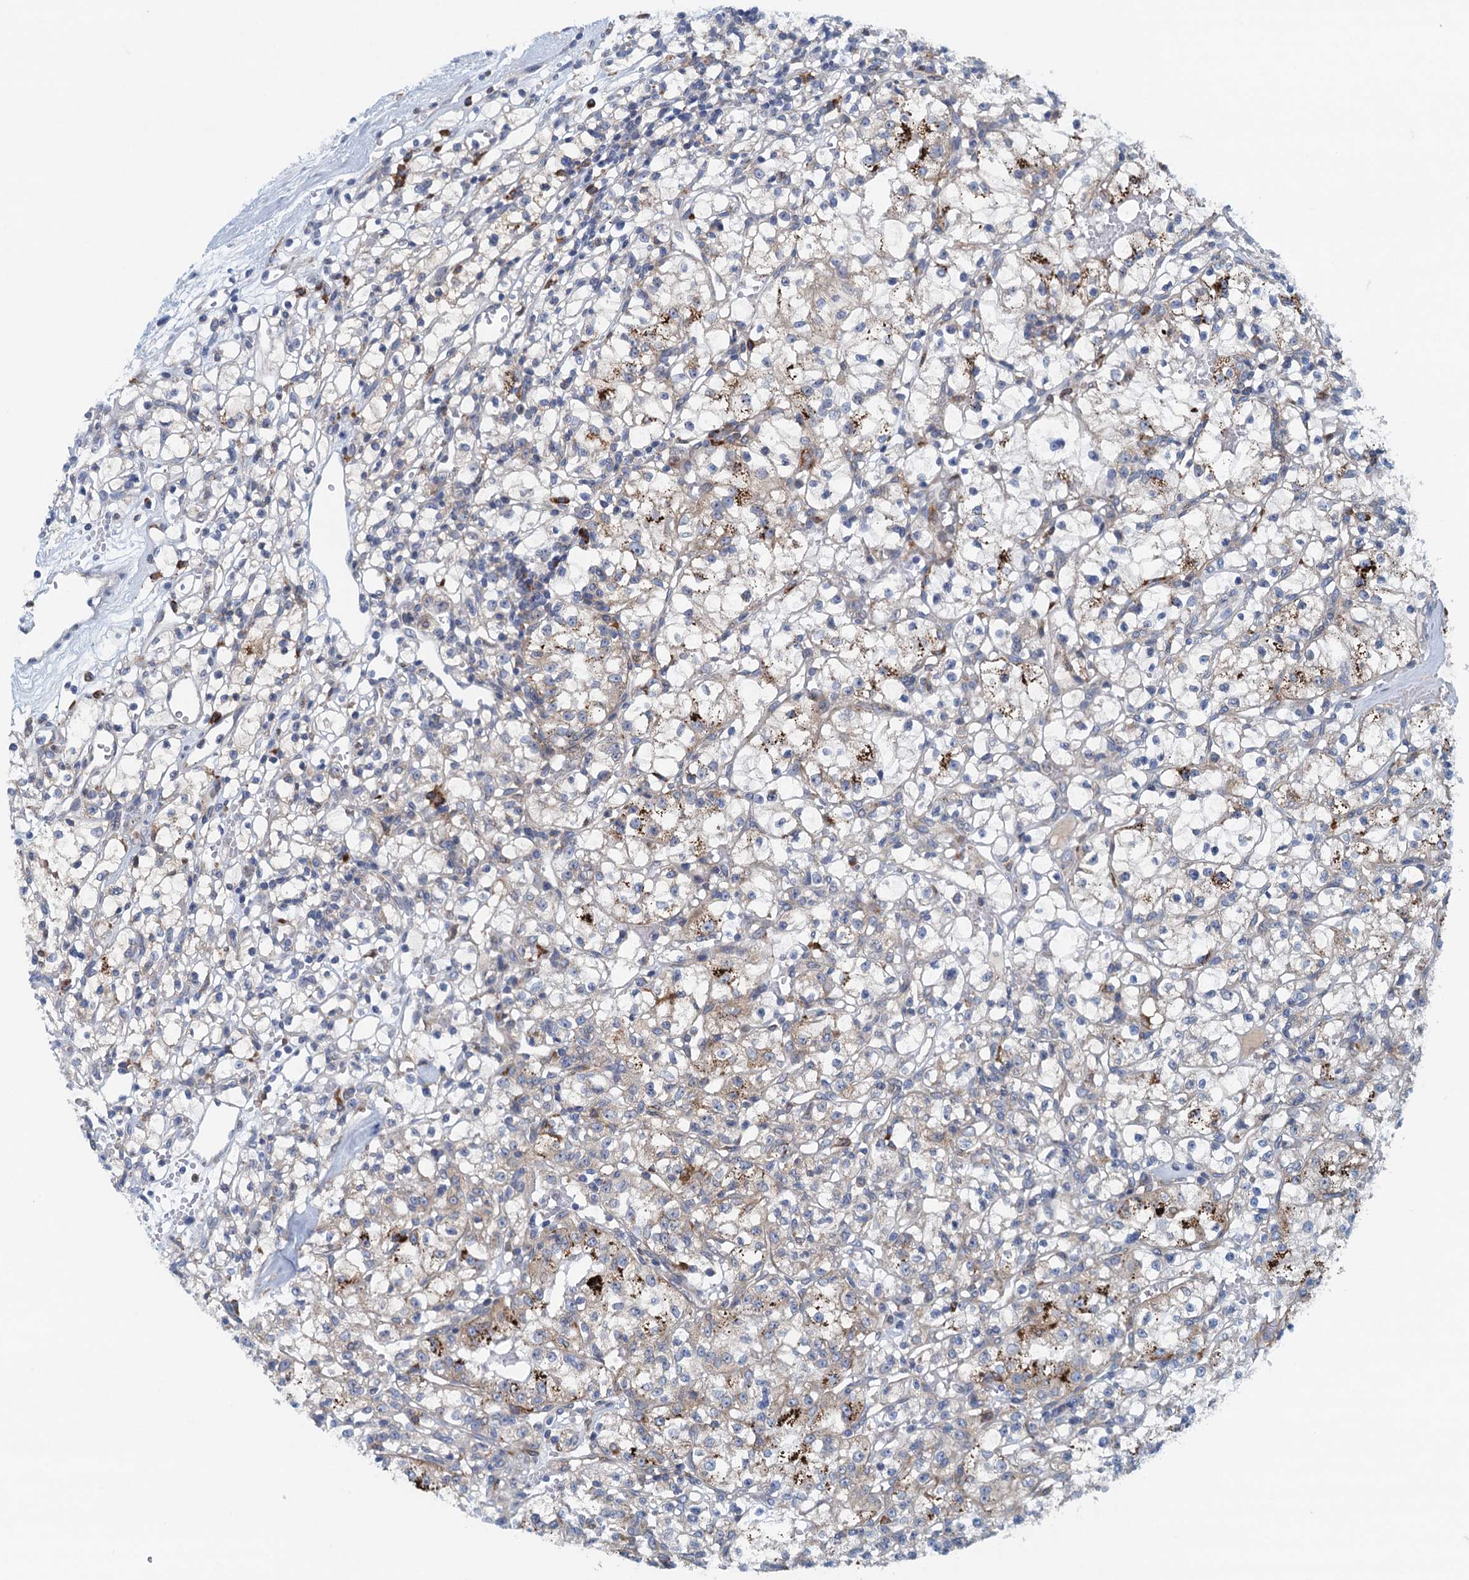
{"staining": {"intensity": "weak", "quantity": "25%-75%", "location": "cytoplasmic/membranous"}, "tissue": "renal cancer", "cell_type": "Tumor cells", "image_type": "cancer", "snomed": [{"axis": "morphology", "description": "Adenocarcinoma, NOS"}, {"axis": "topography", "description": "Kidney"}], "caption": "Adenocarcinoma (renal) stained with a brown dye reveals weak cytoplasmic/membranous positive staining in about 25%-75% of tumor cells.", "gene": "MYDGF", "patient": {"sex": "female", "age": 59}}